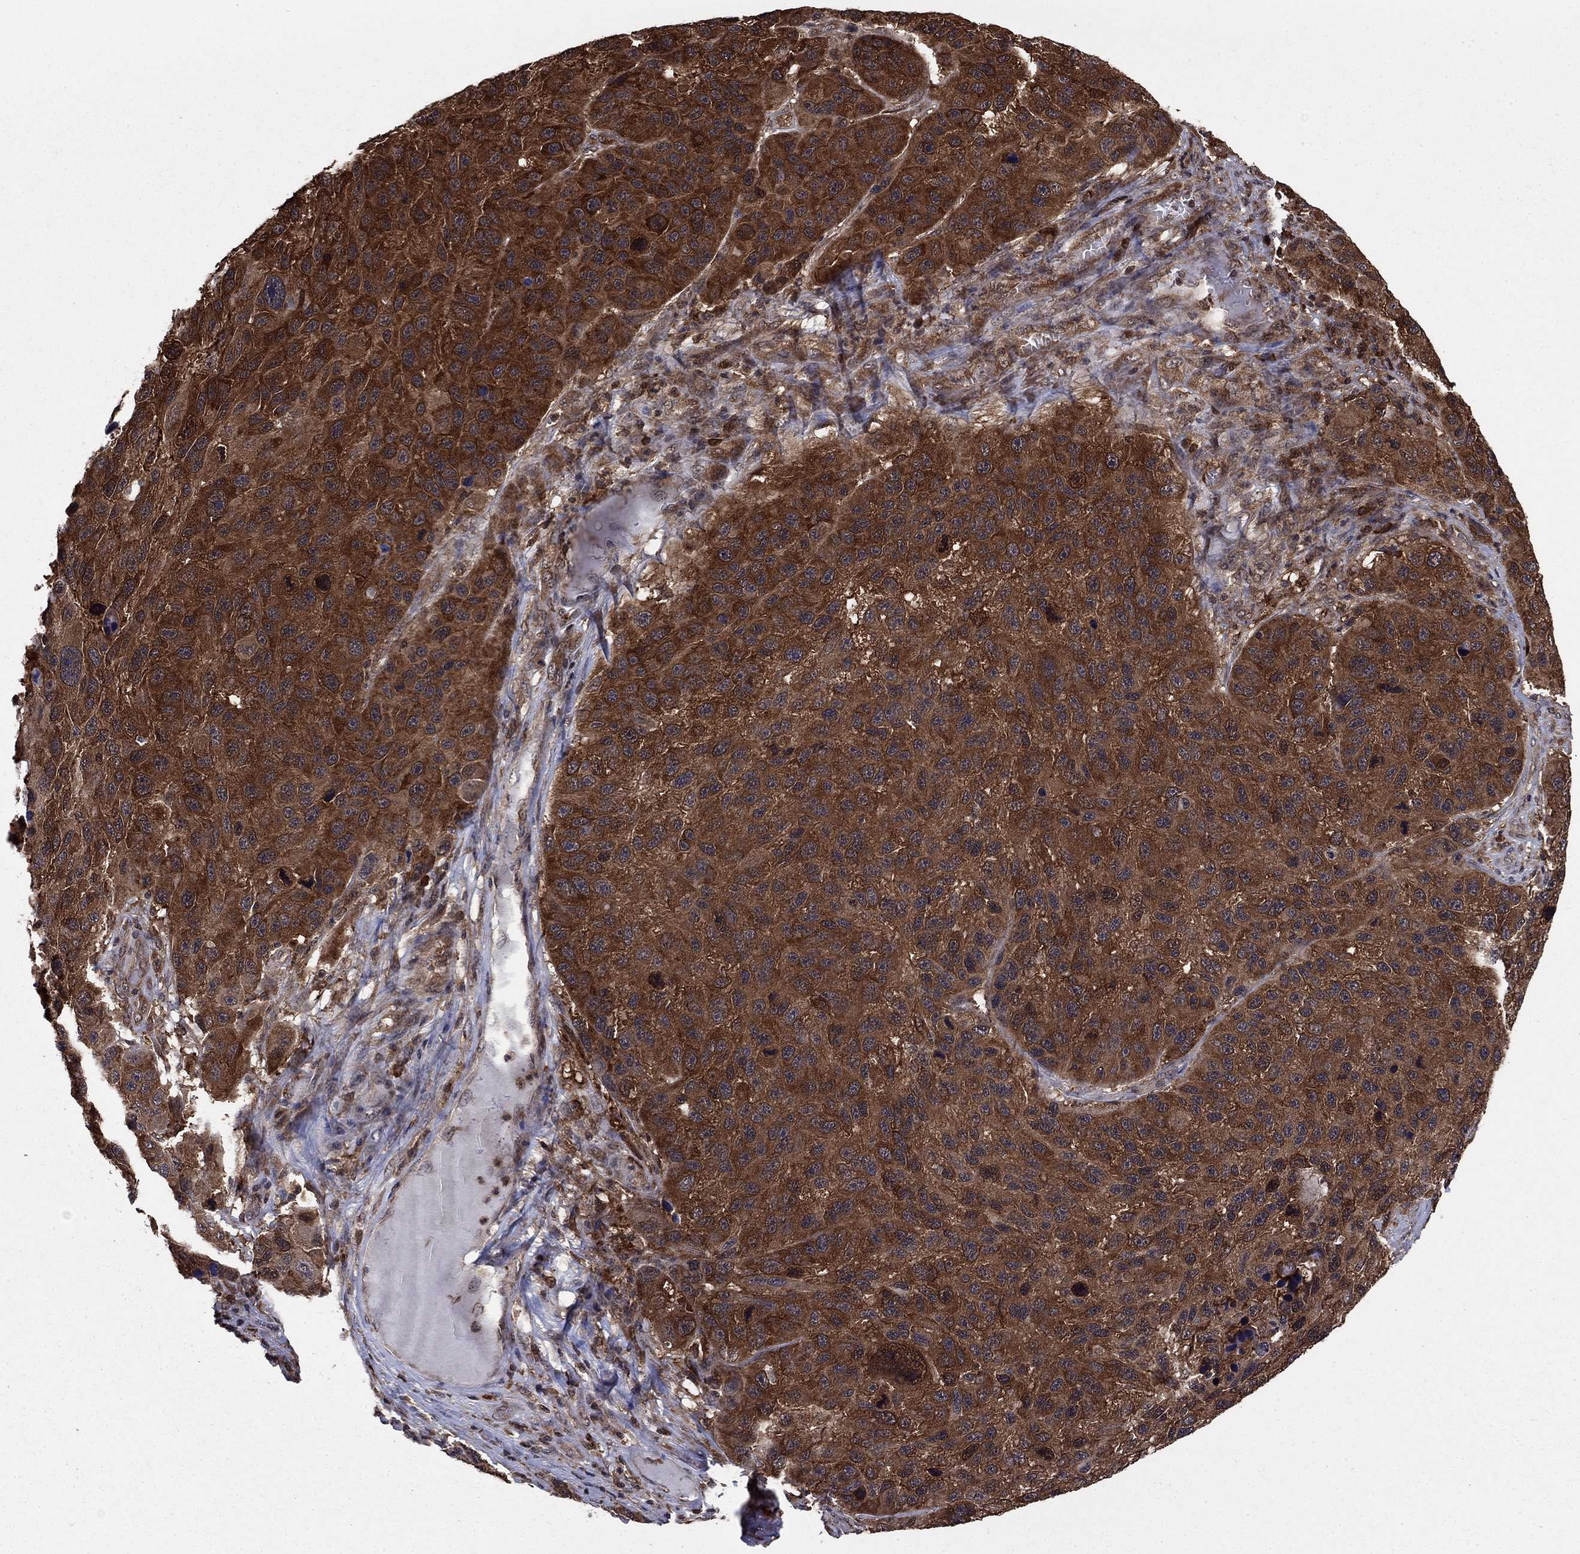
{"staining": {"intensity": "strong", "quantity": ">75%", "location": "cytoplasmic/membranous"}, "tissue": "melanoma", "cell_type": "Tumor cells", "image_type": "cancer", "snomed": [{"axis": "morphology", "description": "Malignant melanoma, NOS"}, {"axis": "topography", "description": "Skin"}], "caption": "Malignant melanoma stained for a protein reveals strong cytoplasmic/membranous positivity in tumor cells.", "gene": "CACYBP", "patient": {"sex": "male", "age": 53}}